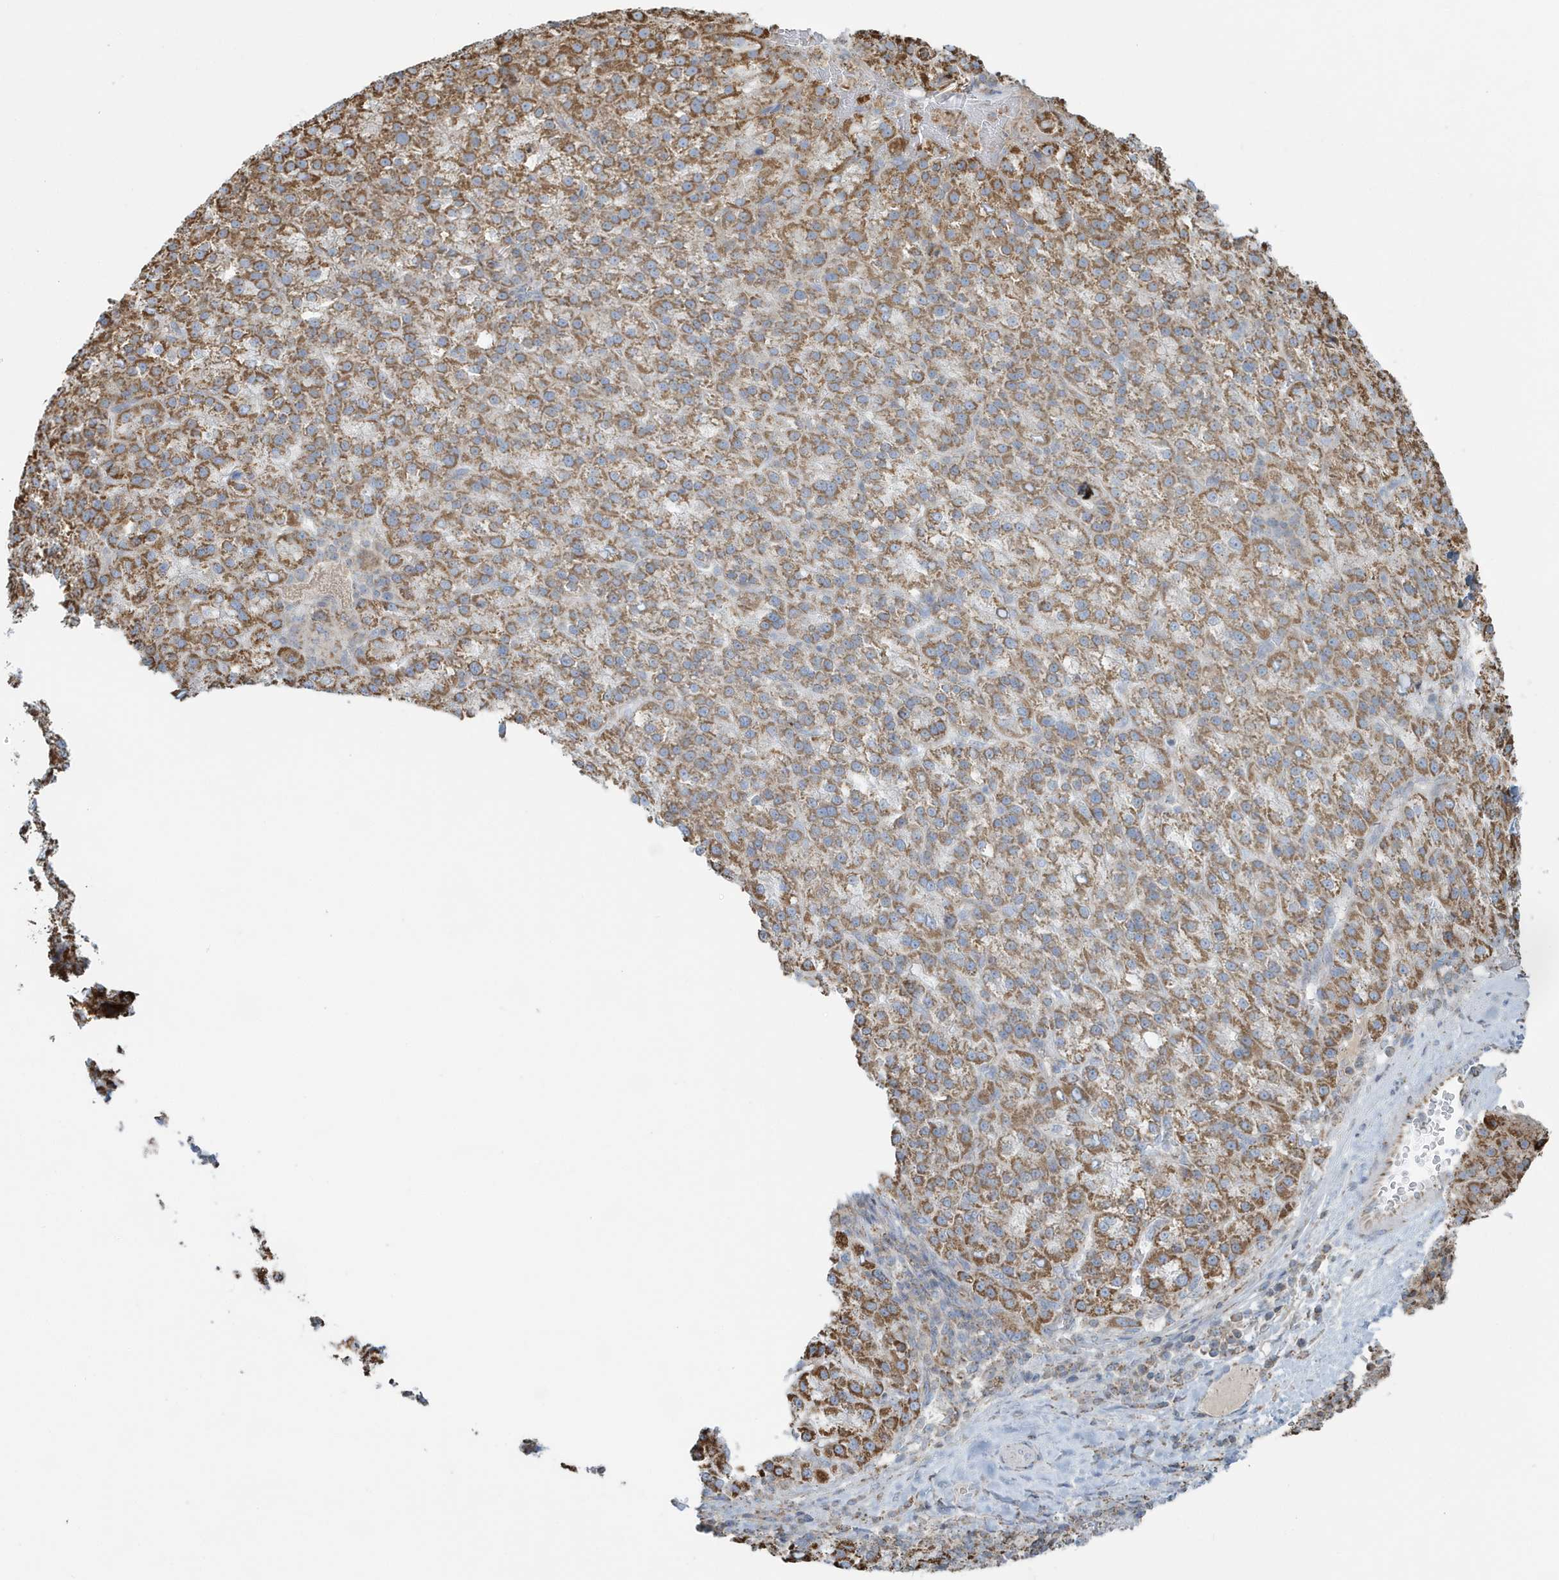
{"staining": {"intensity": "moderate", "quantity": ">75%", "location": "cytoplasmic/membranous"}, "tissue": "liver cancer", "cell_type": "Tumor cells", "image_type": "cancer", "snomed": [{"axis": "morphology", "description": "Carcinoma, Hepatocellular, NOS"}, {"axis": "topography", "description": "Liver"}], "caption": "This histopathology image shows IHC staining of human liver hepatocellular carcinoma, with medium moderate cytoplasmic/membranous staining in about >75% of tumor cells.", "gene": "RAB11FIP3", "patient": {"sex": "female", "age": 58}}